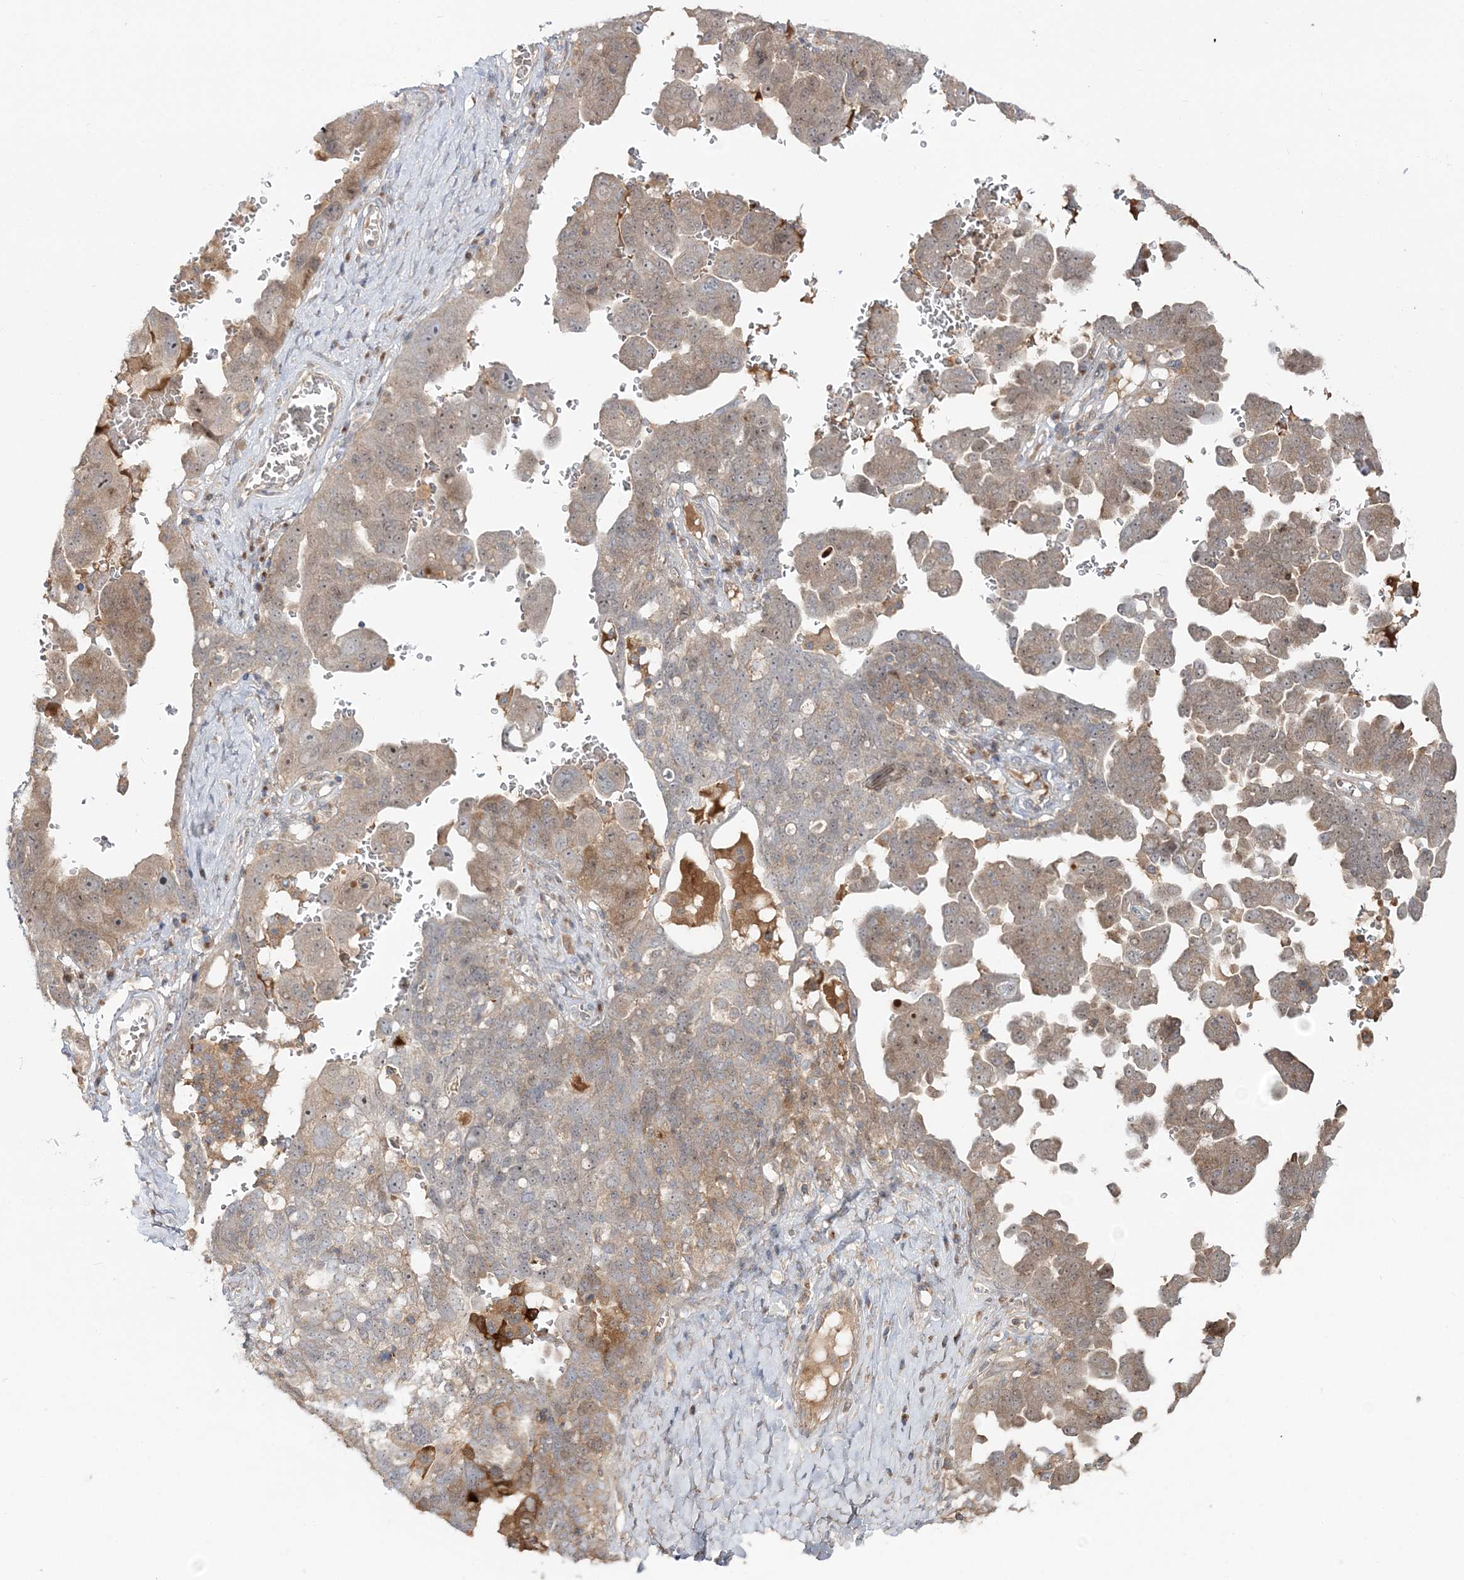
{"staining": {"intensity": "weak", "quantity": ">75%", "location": "cytoplasmic/membranous"}, "tissue": "ovarian cancer", "cell_type": "Tumor cells", "image_type": "cancer", "snomed": [{"axis": "morphology", "description": "Carcinoma, endometroid"}, {"axis": "topography", "description": "Ovary"}], "caption": "A high-resolution micrograph shows immunohistochemistry (IHC) staining of ovarian cancer, which displays weak cytoplasmic/membranous expression in approximately >75% of tumor cells.", "gene": "MOCS2", "patient": {"sex": "female", "age": 62}}